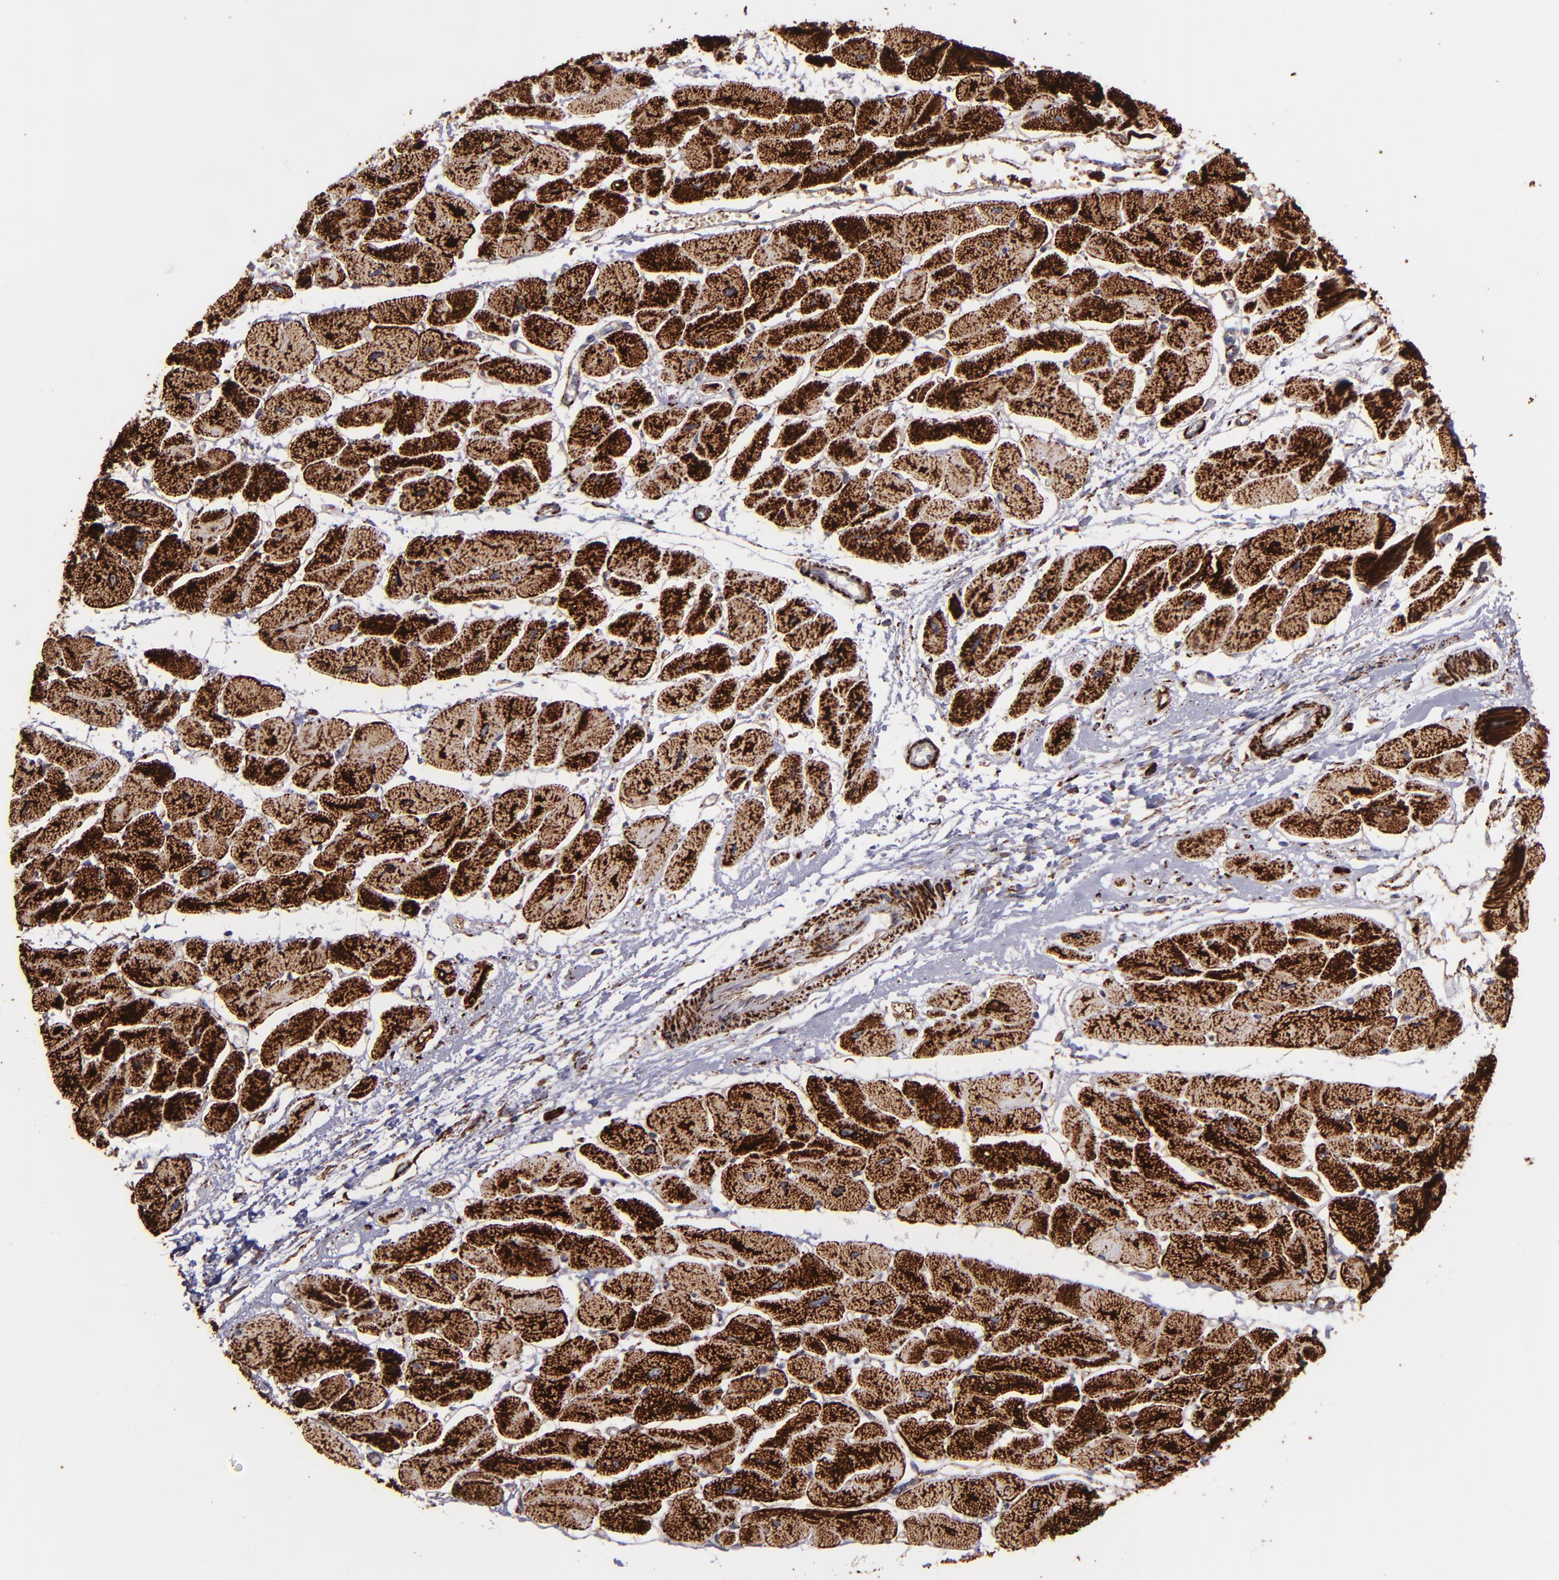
{"staining": {"intensity": "strong", "quantity": ">75%", "location": "cytoplasmic/membranous"}, "tissue": "heart muscle", "cell_type": "Cardiomyocytes", "image_type": "normal", "snomed": [{"axis": "morphology", "description": "Normal tissue, NOS"}, {"axis": "topography", "description": "Heart"}], "caption": "Protein analysis of benign heart muscle displays strong cytoplasmic/membranous staining in about >75% of cardiomyocytes.", "gene": "MAOB", "patient": {"sex": "female", "age": 54}}